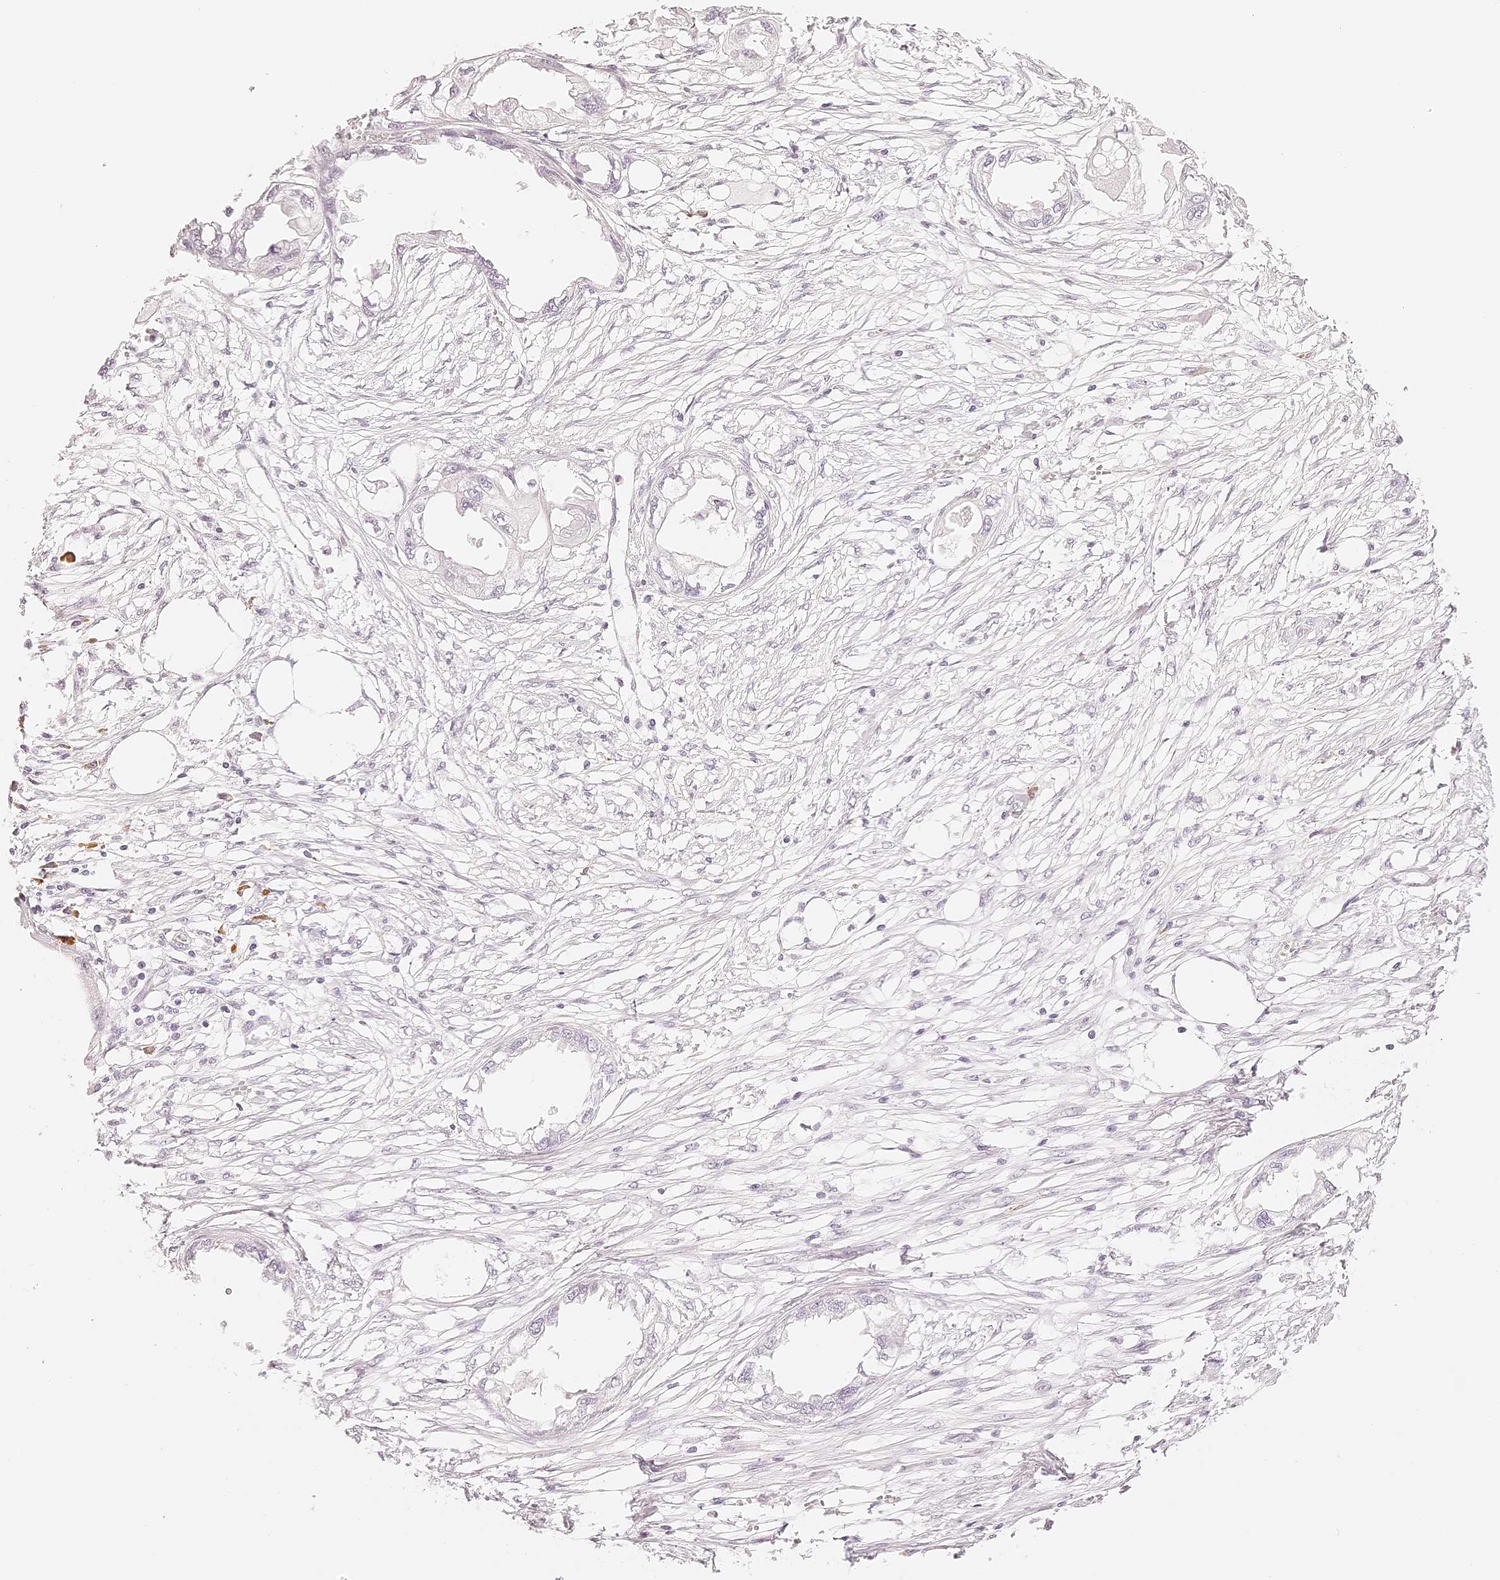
{"staining": {"intensity": "negative", "quantity": "none", "location": "none"}, "tissue": "endometrial cancer", "cell_type": "Tumor cells", "image_type": "cancer", "snomed": [{"axis": "morphology", "description": "Adenocarcinoma, NOS"}, {"axis": "morphology", "description": "Adenocarcinoma, metastatic, NOS"}, {"axis": "topography", "description": "Adipose tissue"}, {"axis": "topography", "description": "Endometrium"}], "caption": "Tumor cells are negative for protein expression in human endometrial cancer.", "gene": "TRIM45", "patient": {"sex": "female", "age": 67}}